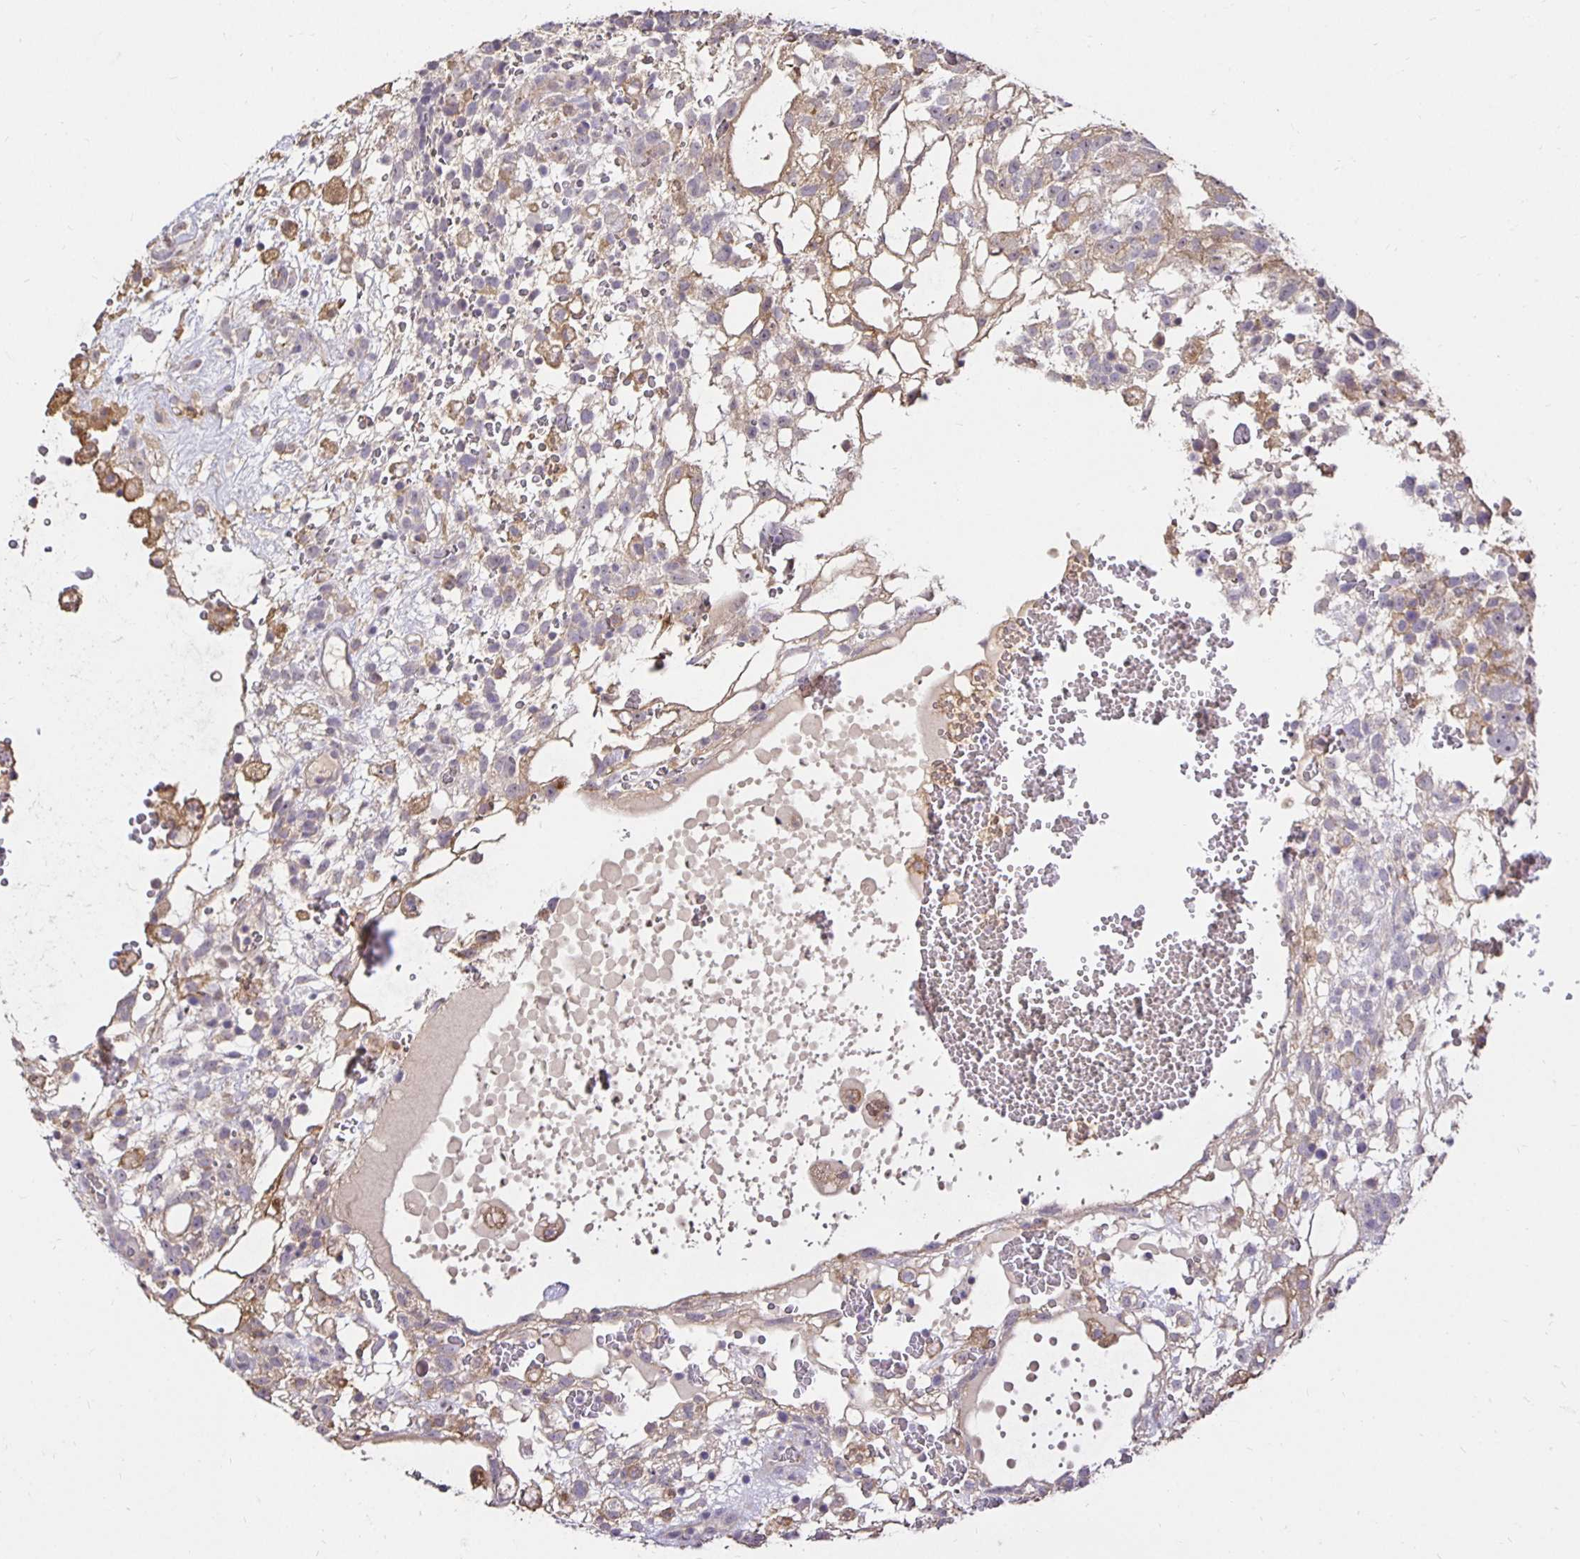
{"staining": {"intensity": "weak", "quantity": "25%-75%", "location": "cytoplasmic/membranous"}, "tissue": "testis cancer", "cell_type": "Tumor cells", "image_type": "cancer", "snomed": [{"axis": "morphology", "description": "Normal tissue, NOS"}, {"axis": "morphology", "description": "Carcinoma, Embryonal, NOS"}, {"axis": "topography", "description": "Testis"}], "caption": "This is an image of immunohistochemistry (IHC) staining of embryonal carcinoma (testis), which shows weak staining in the cytoplasmic/membranous of tumor cells.", "gene": "PNPLA3", "patient": {"sex": "male", "age": 32}}